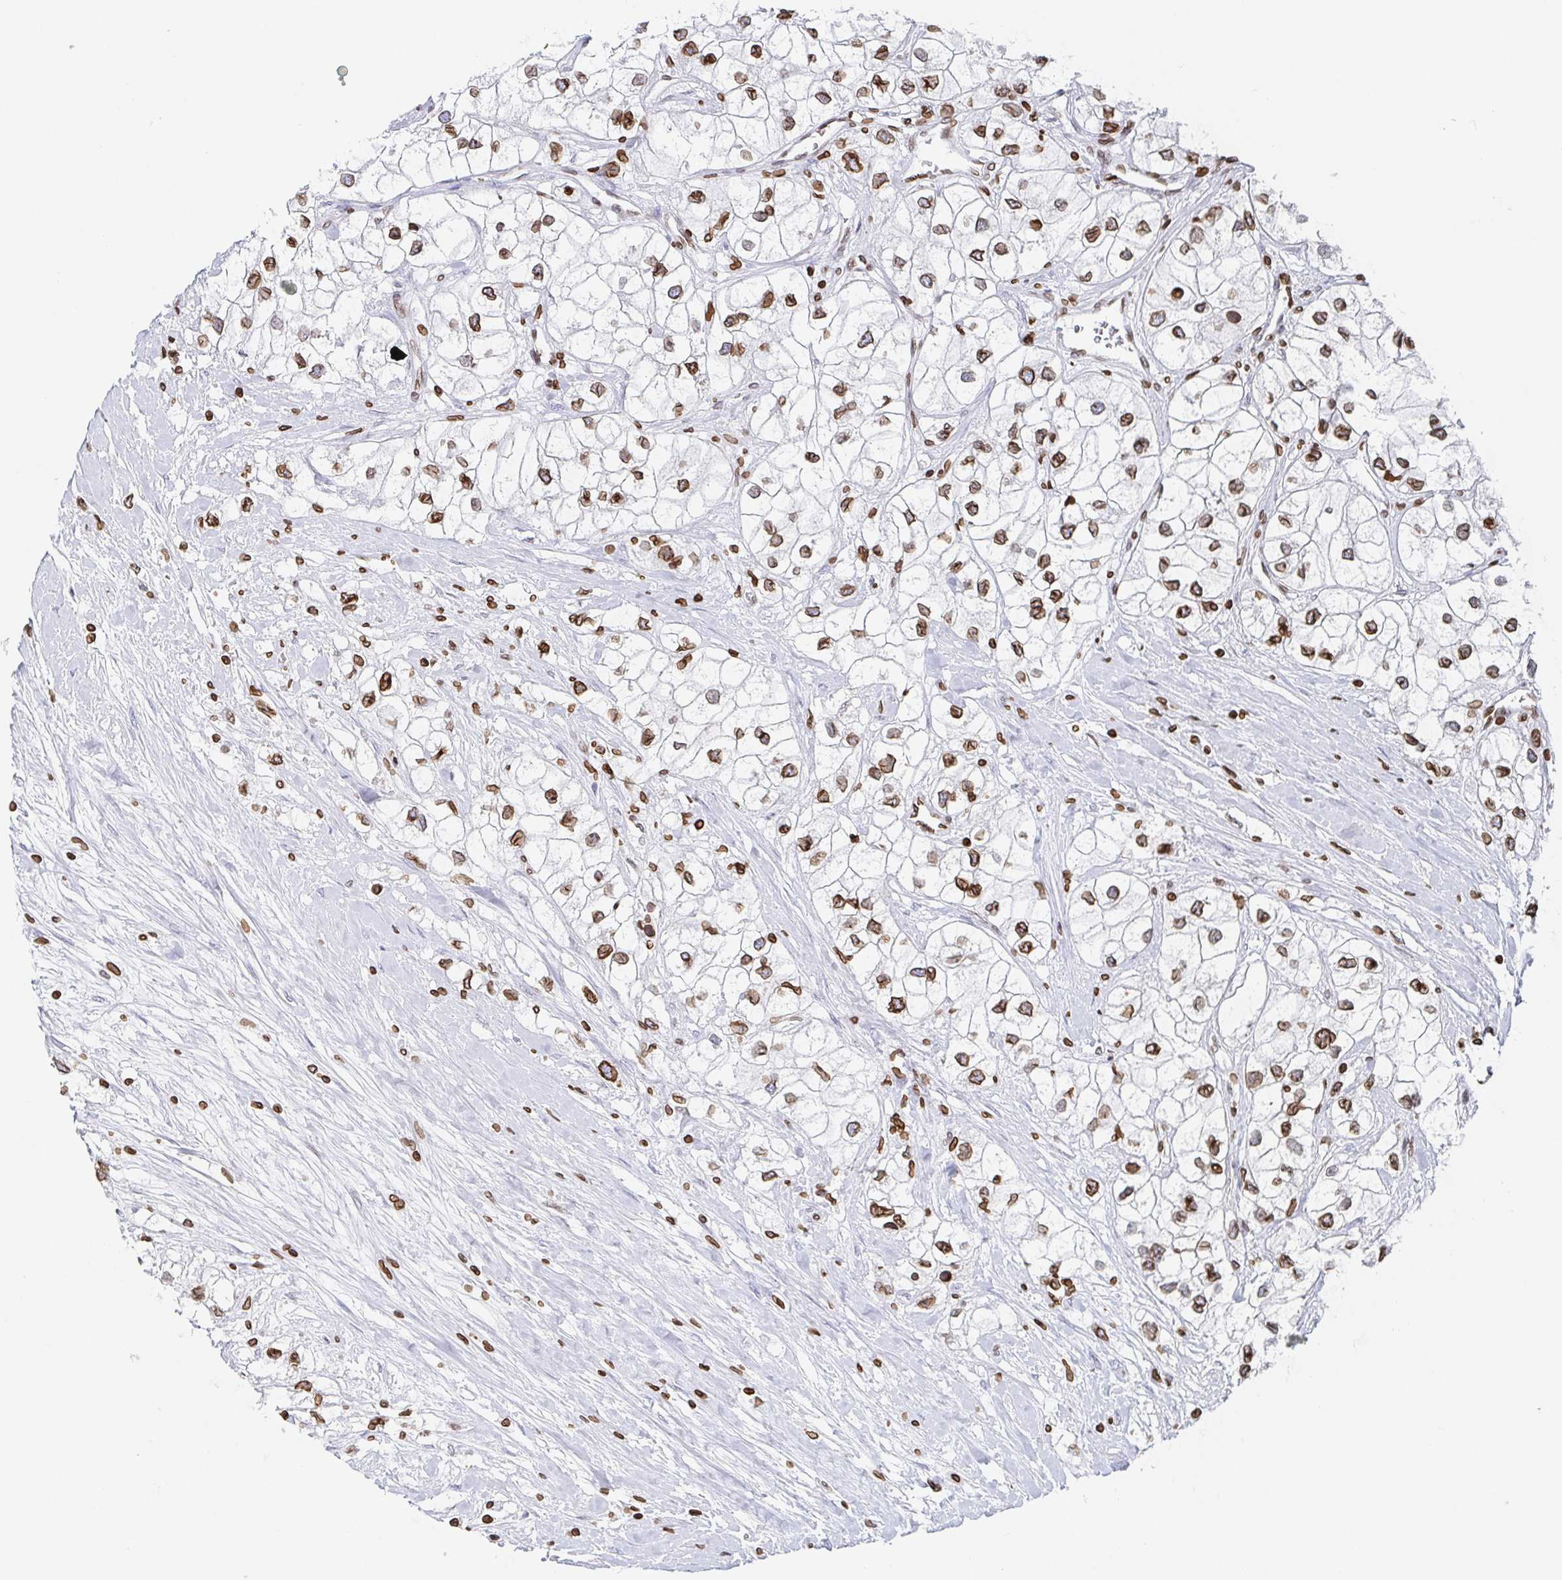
{"staining": {"intensity": "moderate", "quantity": ">75%", "location": "cytoplasmic/membranous,nuclear"}, "tissue": "renal cancer", "cell_type": "Tumor cells", "image_type": "cancer", "snomed": [{"axis": "morphology", "description": "Adenocarcinoma, NOS"}, {"axis": "topography", "description": "Kidney"}], "caption": "The image exhibits immunohistochemical staining of renal adenocarcinoma. There is moderate cytoplasmic/membranous and nuclear positivity is identified in approximately >75% of tumor cells. The staining was performed using DAB (3,3'-diaminobenzidine) to visualize the protein expression in brown, while the nuclei were stained in blue with hematoxylin (Magnification: 20x).", "gene": "BTBD7", "patient": {"sex": "male", "age": 59}}